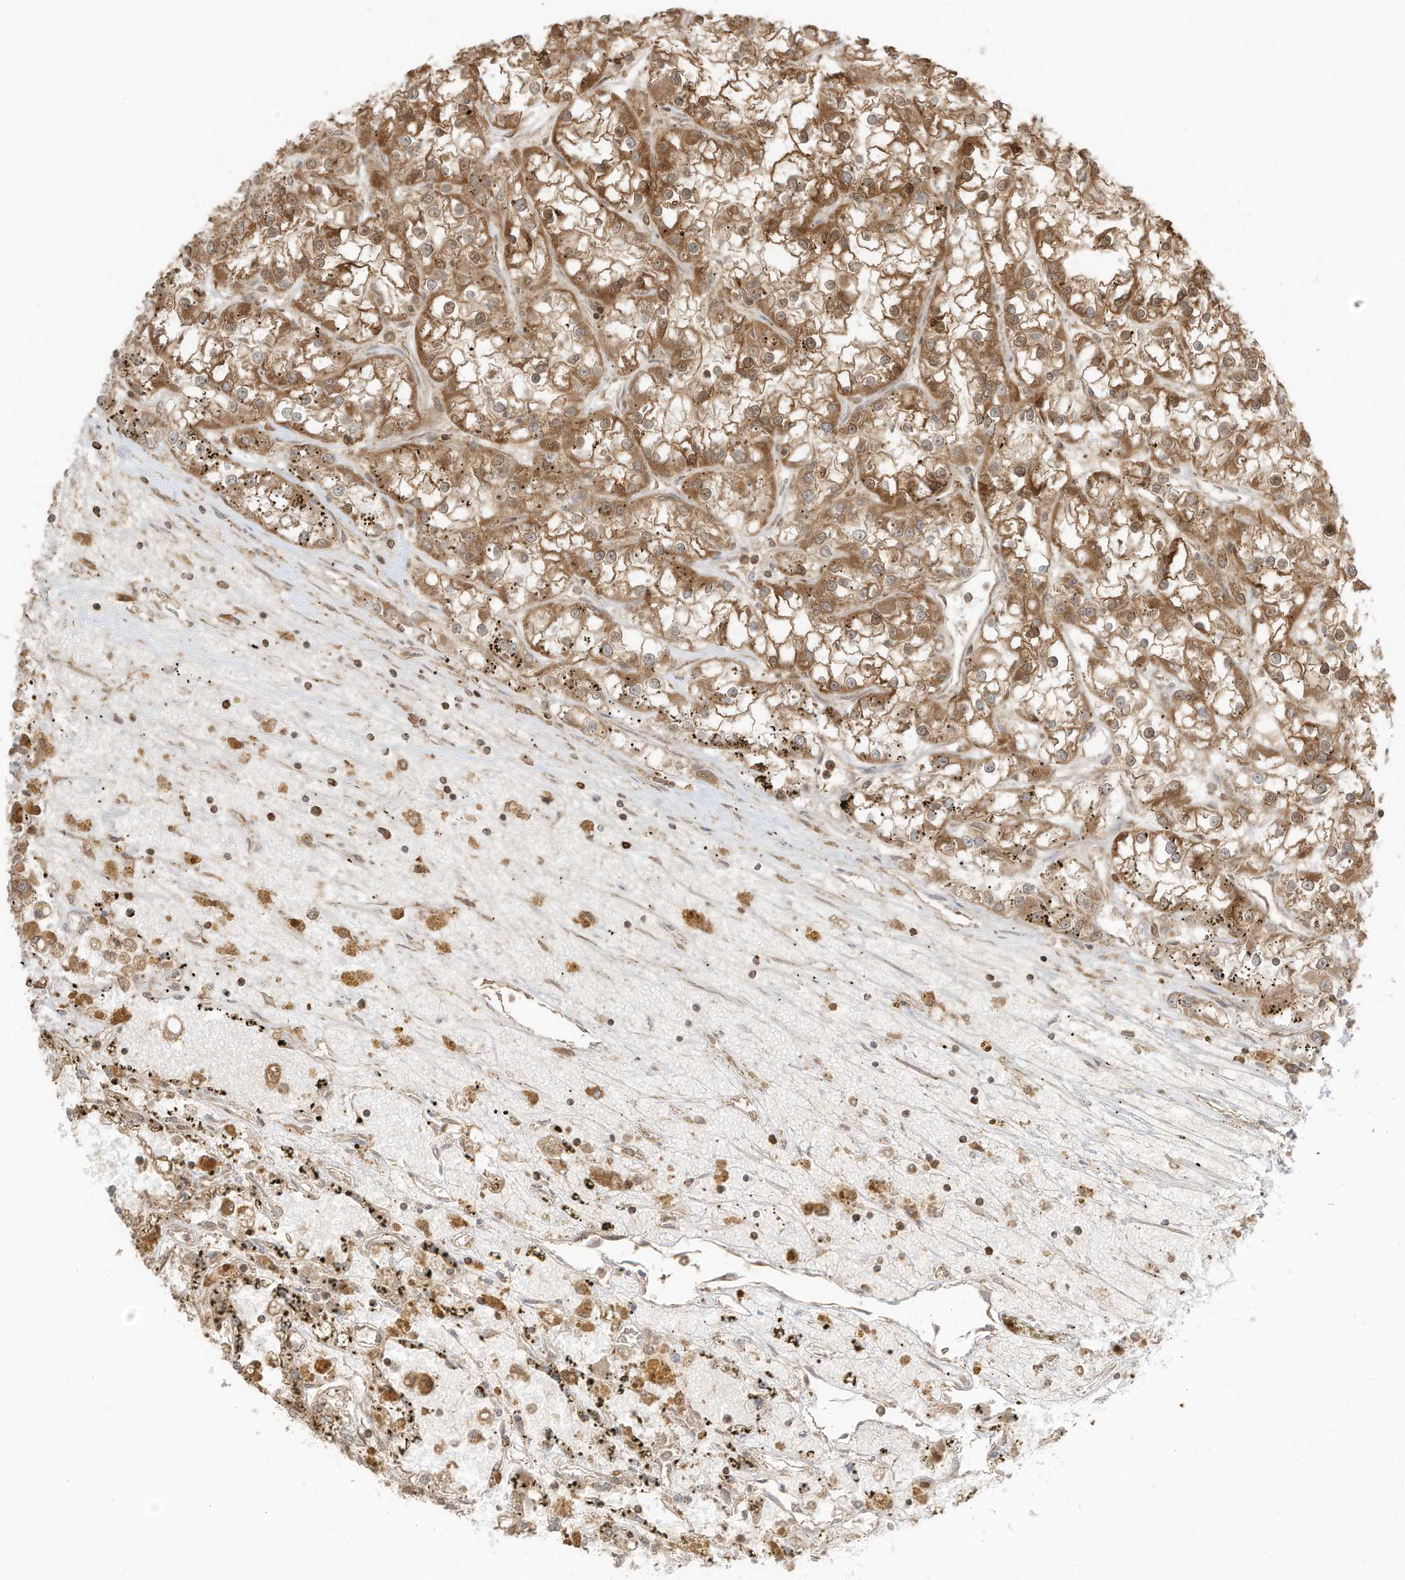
{"staining": {"intensity": "moderate", "quantity": ">75%", "location": "cytoplasmic/membranous"}, "tissue": "renal cancer", "cell_type": "Tumor cells", "image_type": "cancer", "snomed": [{"axis": "morphology", "description": "Adenocarcinoma, NOS"}, {"axis": "topography", "description": "Kidney"}], "caption": "Brown immunohistochemical staining in human renal cancer (adenocarcinoma) demonstrates moderate cytoplasmic/membranous expression in about >75% of tumor cells.", "gene": "SLC25A12", "patient": {"sex": "female", "age": 52}}